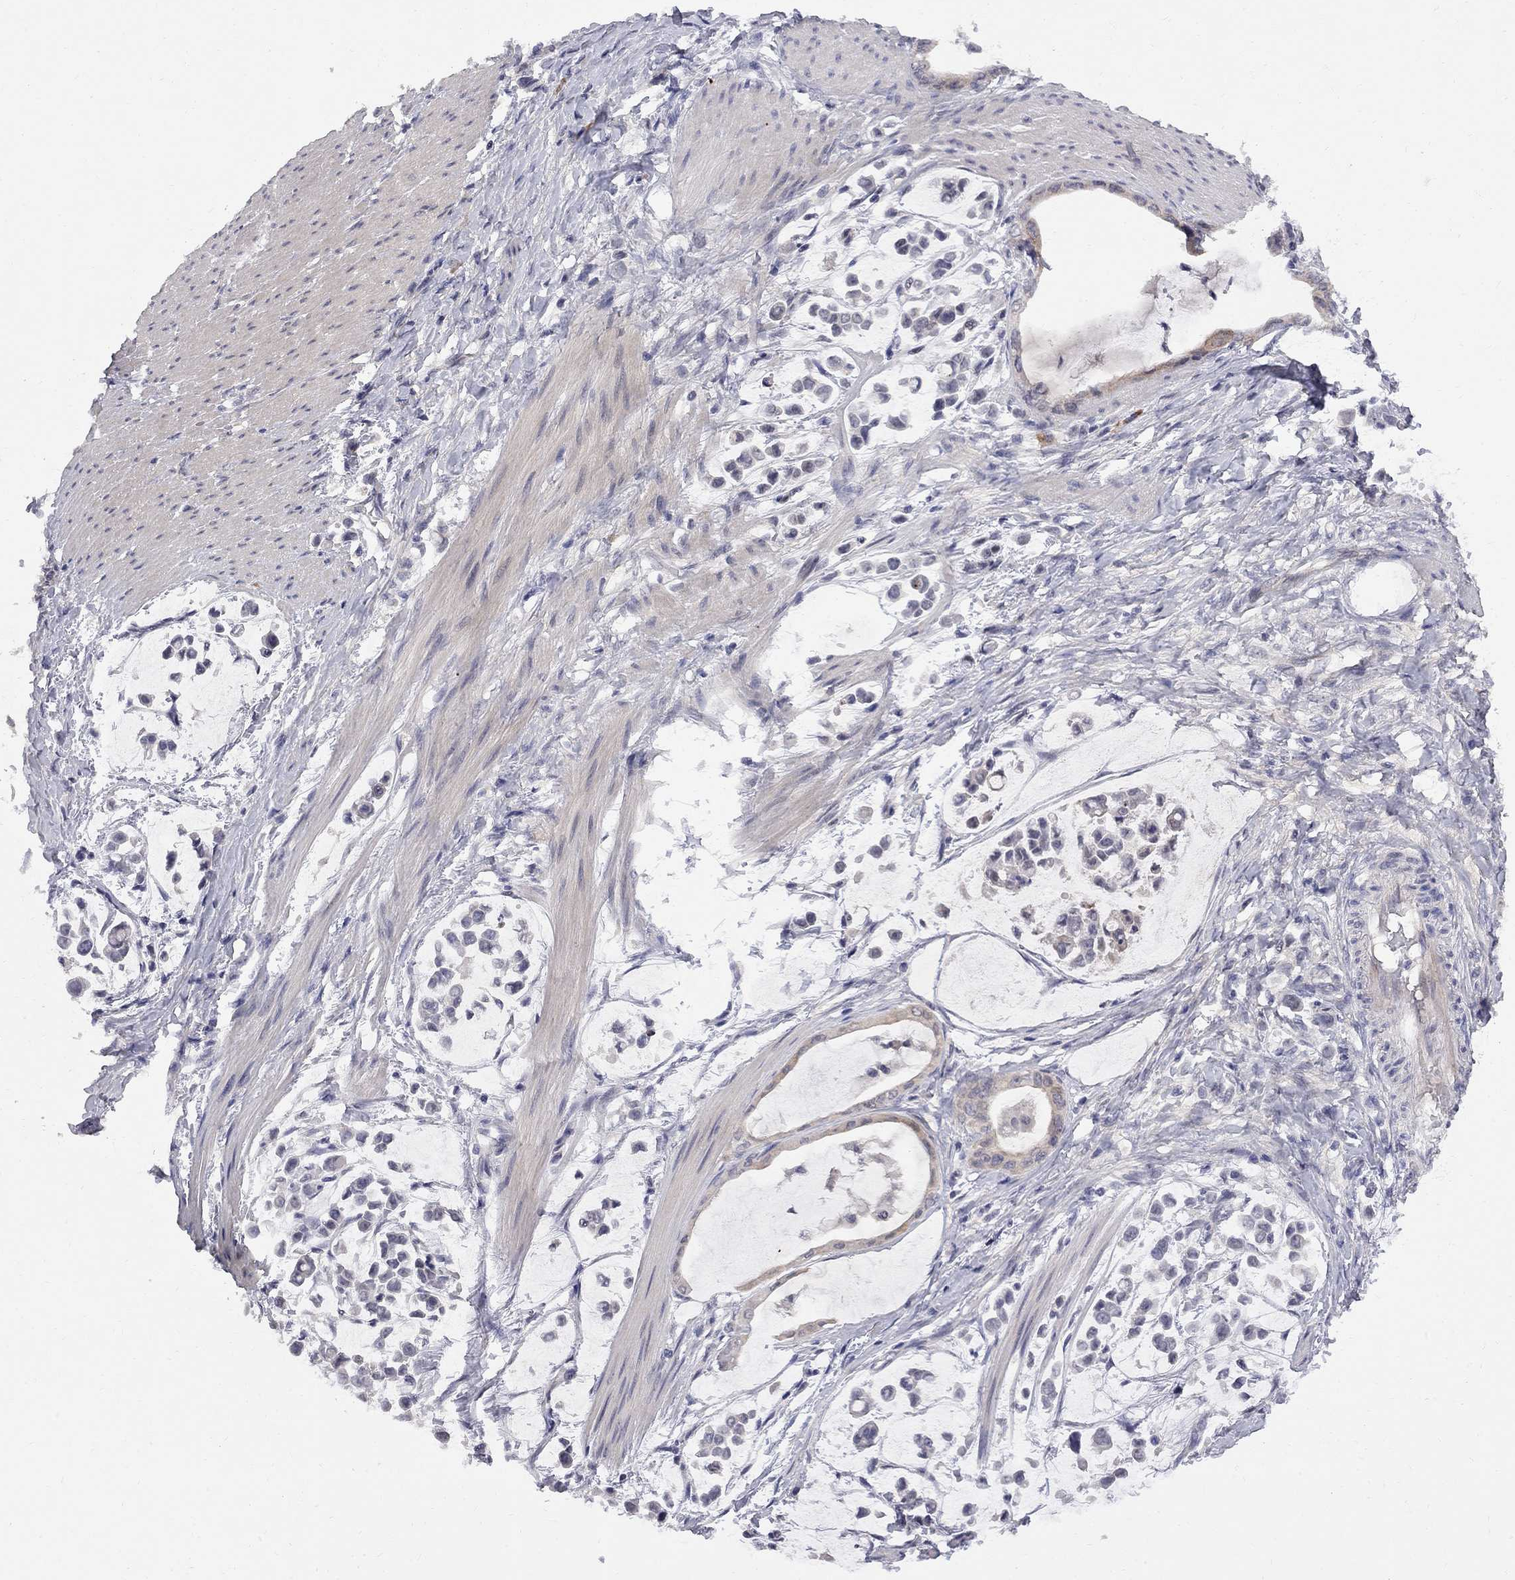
{"staining": {"intensity": "negative", "quantity": "none", "location": "none"}, "tissue": "stomach cancer", "cell_type": "Tumor cells", "image_type": "cancer", "snomed": [{"axis": "morphology", "description": "Adenocarcinoma, NOS"}, {"axis": "topography", "description": "Stomach"}], "caption": "High power microscopy image of an immunohistochemistry histopathology image of adenocarcinoma (stomach), revealing no significant staining in tumor cells.", "gene": "DHX33", "patient": {"sex": "male", "age": 82}}